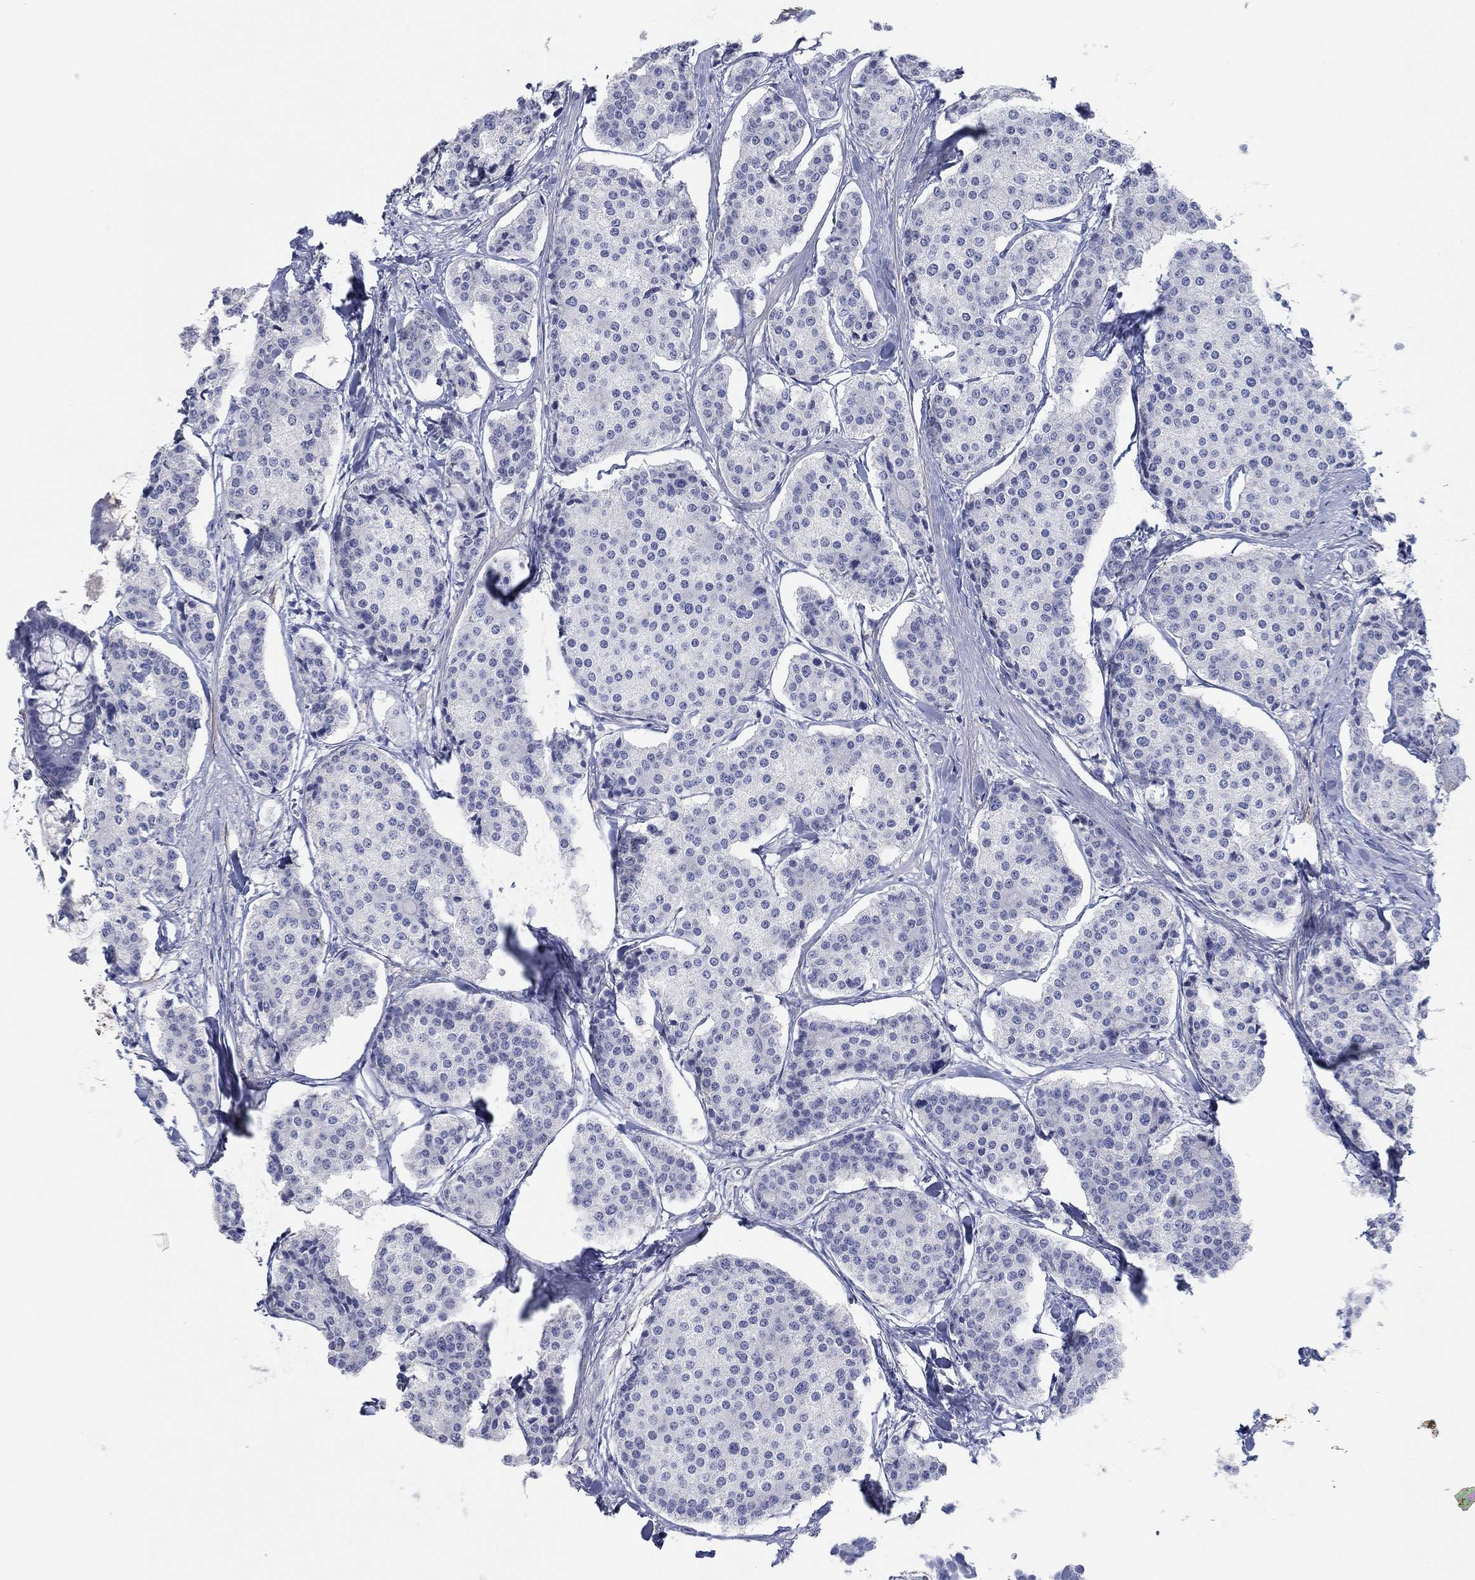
{"staining": {"intensity": "negative", "quantity": "none", "location": "none"}, "tissue": "carcinoid", "cell_type": "Tumor cells", "image_type": "cancer", "snomed": [{"axis": "morphology", "description": "Carcinoid, malignant, NOS"}, {"axis": "topography", "description": "Small intestine"}], "caption": "Immunohistochemistry (IHC) of carcinoid exhibits no staining in tumor cells.", "gene": "PDYN", "patient": {"sex": "female", "age": 65}}